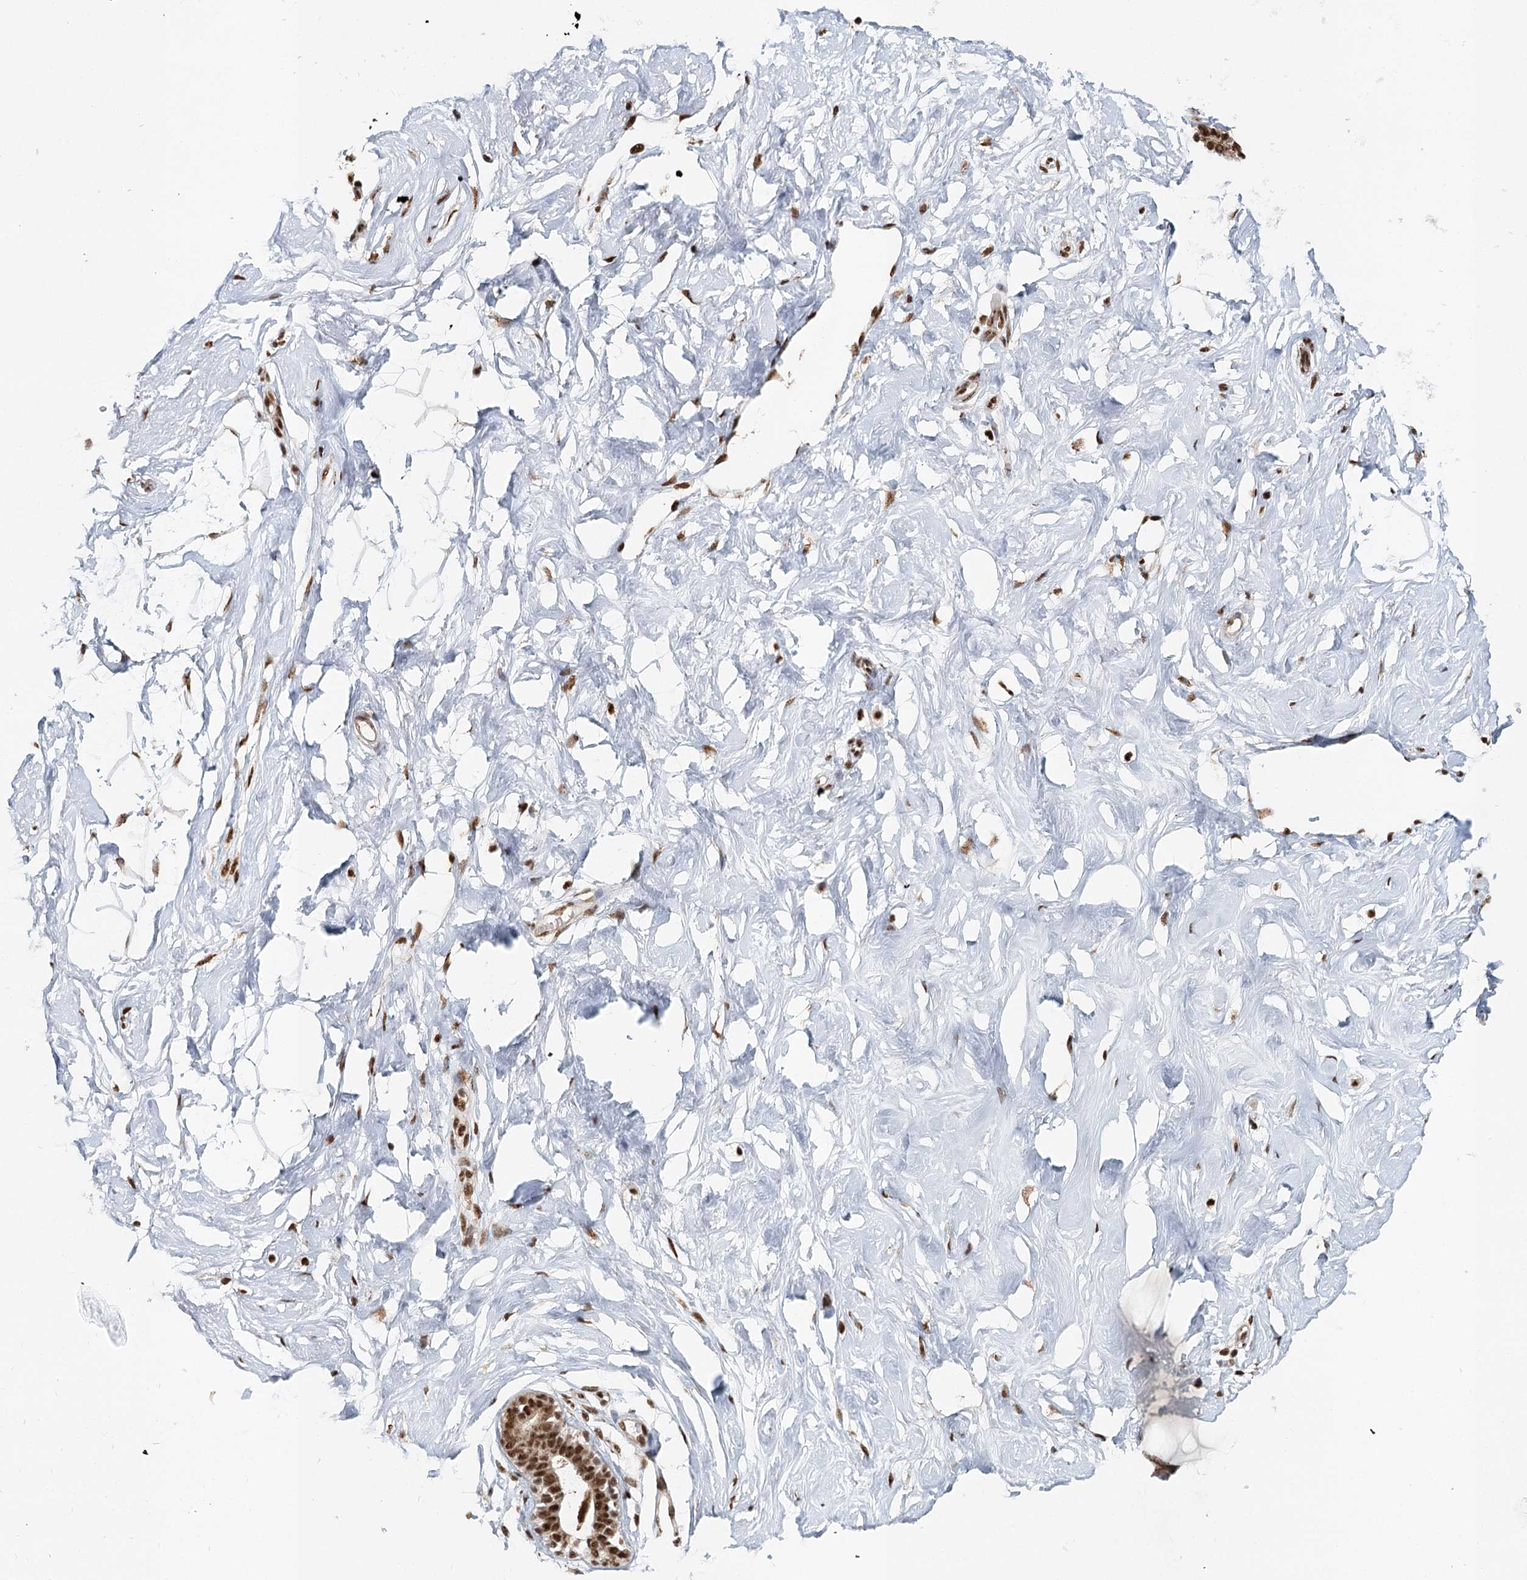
{"staining": {"intensity": "moderate", "quantity": ">75%", "location": "nuclear"}, "tissue": "breast", "cell_type": "Adipocytes", "image_type": "normal", "snomed": [{"axis": "morphology", "description": "Normal tissue, NOS"}, {"axis": "morphology", "description": "Adenoma, NOS"}, {"axis": "topography", "description": "Breast"}], "caption": "Immunohistochemical staining of unremarkable human breast displays moderate nuclear protein expression in approximately >75% of adipocytes. The protein of interest is stained brown, and the nuclei are stained in blue (DAB IHC with brightfield microscopy, high magnification).", "gene": "GPALPP1", "patient": {"sex": "female", "age": 23}}